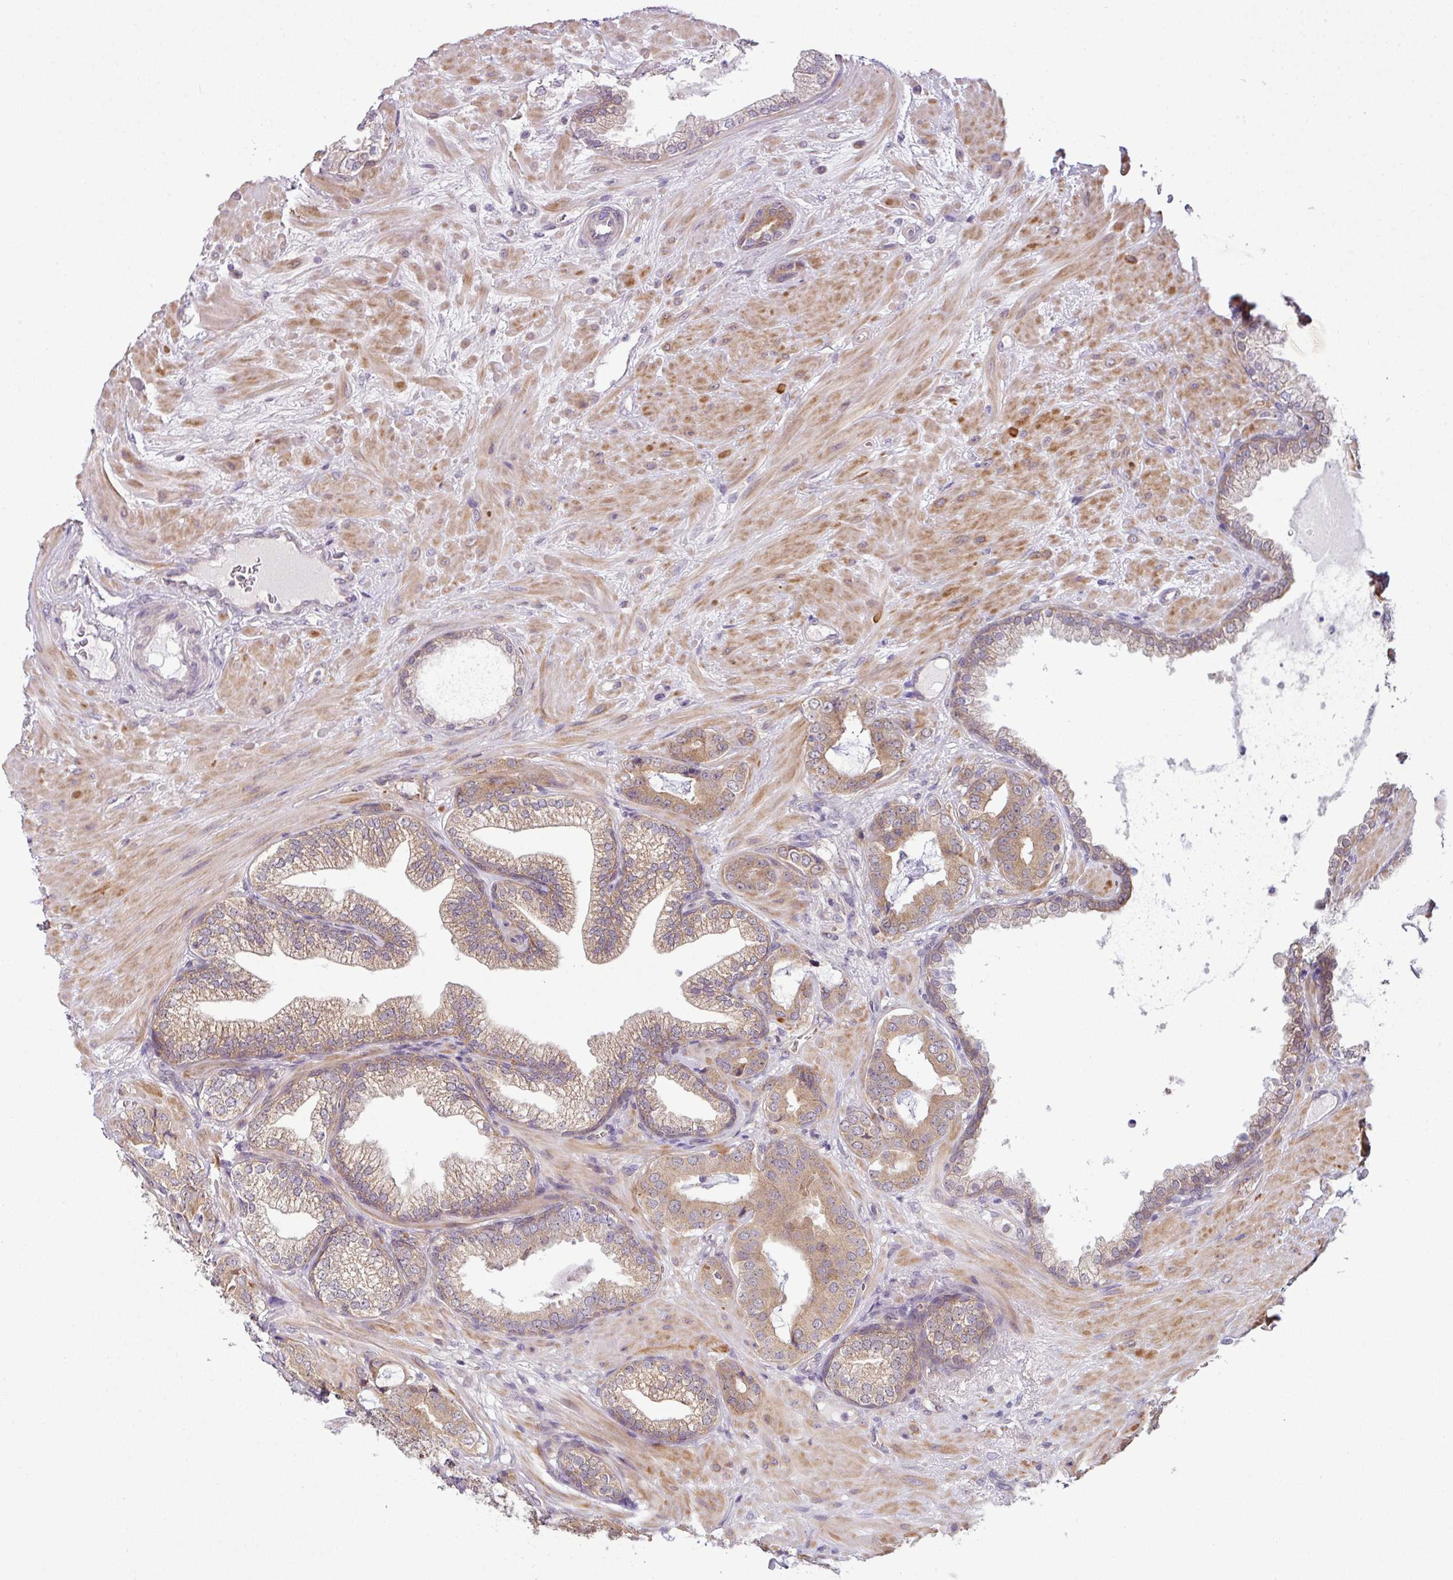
{"staining": {"intensity": "weak", "quantity": ">75%", "location": "cytoplasmic/membranous"}, "tissue": "prostate cancer", "cell_type": "Tumor cells", "image_type": "cancer", "snomed": [{"axis": "morphology", "description": "Adenocarcinoma, Low grade"}, {"axis": "topography", "description": "Prostate"}], "caption": "Immunohistochemistry of prostate low-grade adenocarcinoma shows low levels of weak cytoplasmic/membranous staining in approximately >75% of tumor cells. (DAB IHC, brown staining for protein, blue staining for nuclei).", "gene": "DERPC", "patient": {"sex": "male", "age": 61}}